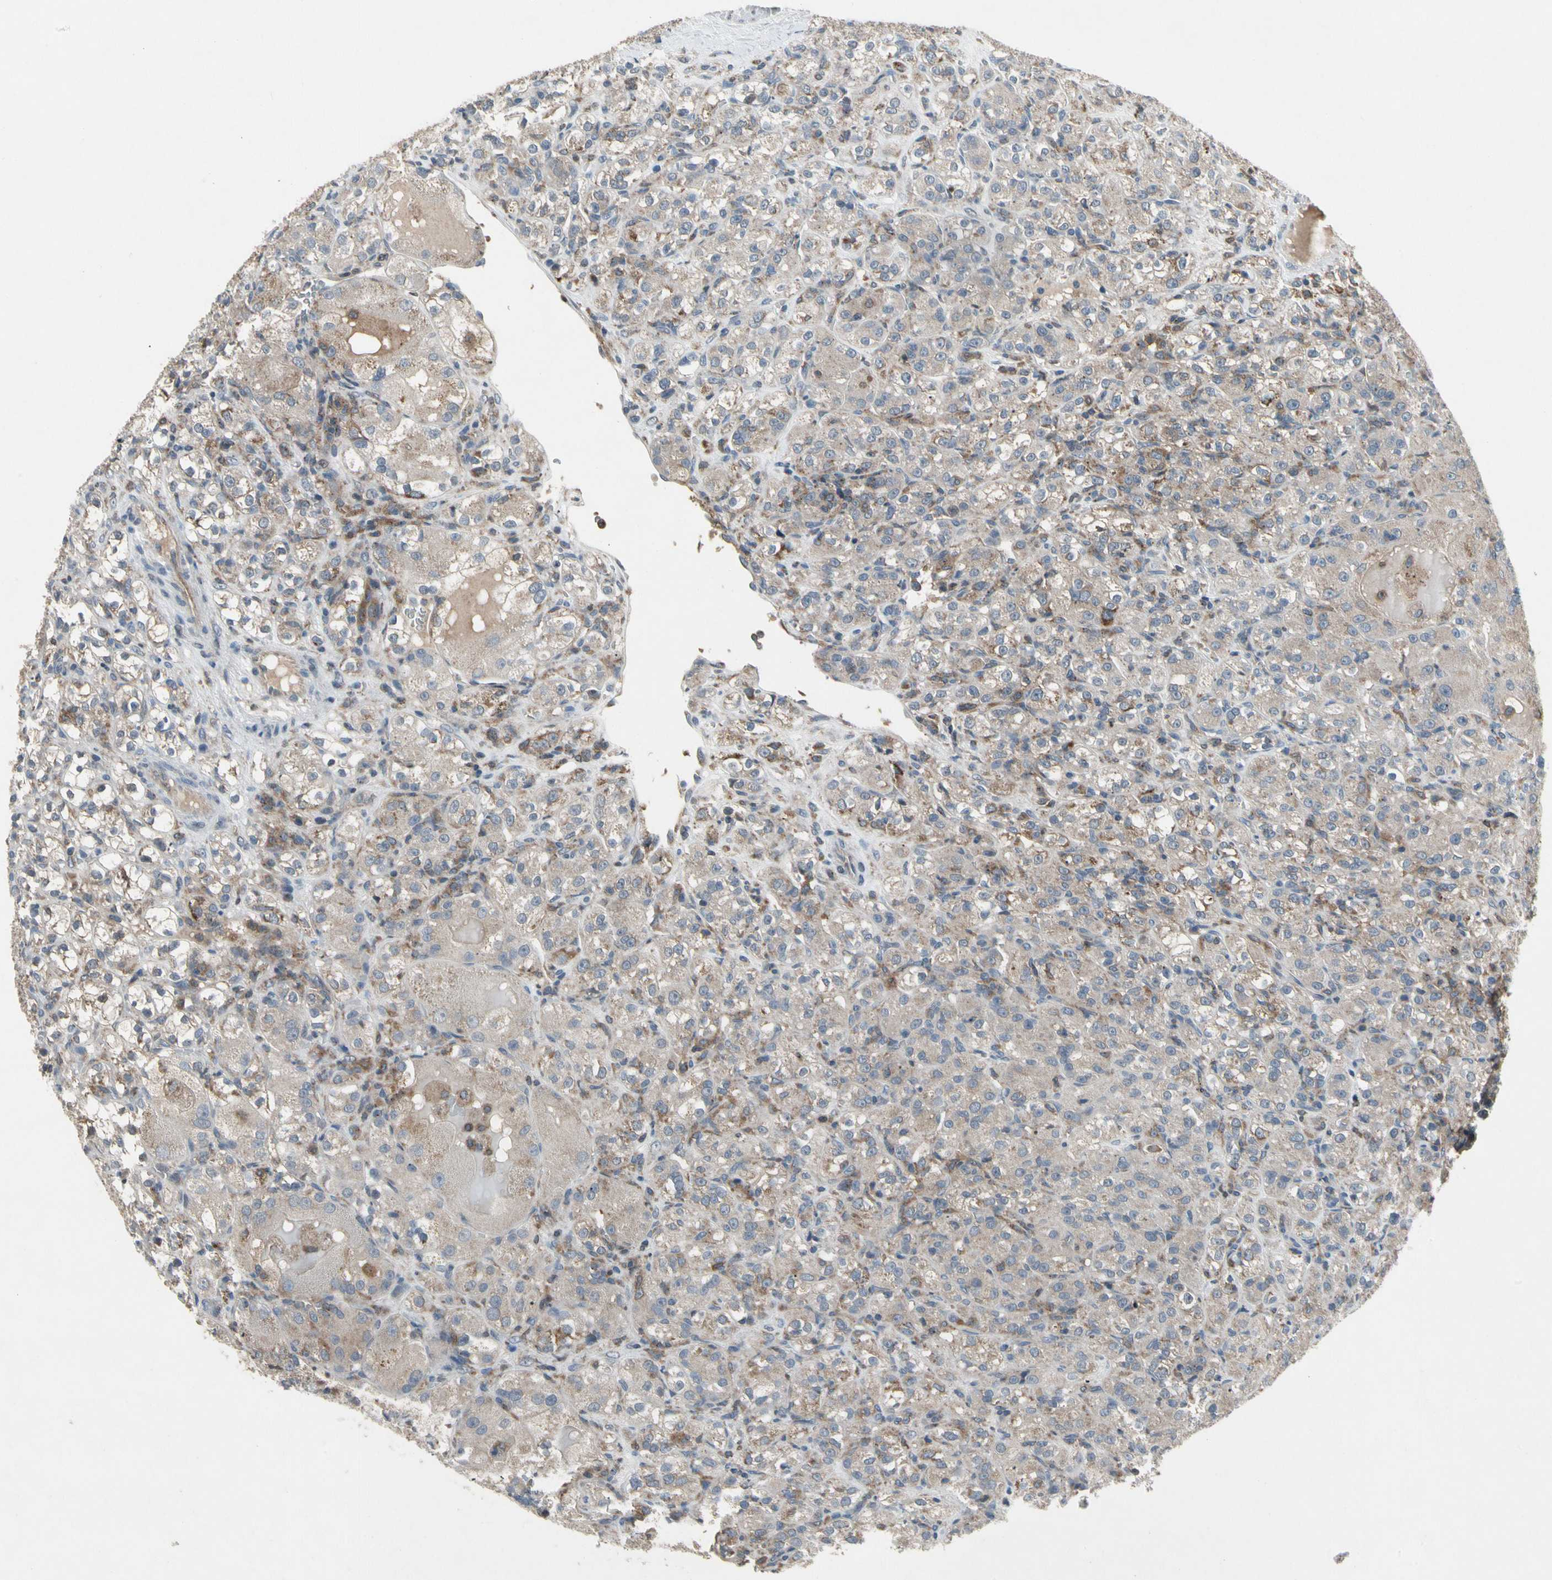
{"staining": {"intensity": "weak", "quantity": ">75%", "location": "cytoplasmic/membranous"}, "tissue": "renal cancer", "cell_type": "Tumor cells", "image_type": "cancer", "snomed": [{"axis": "morphology", "description": "Normal tissue, NOS"}, {"axis": "morphology", "description": "Adenocarcinoma, NOS"}, {"axis": "topography", "description": "Kidney"}], "caption": "Tumor cells show weak cytoplasmic/membranous staining in about >75% of cells in renal adenocarcinoma.", "gene": "NMI", "patient": {"sex": "male", "age": 61}}